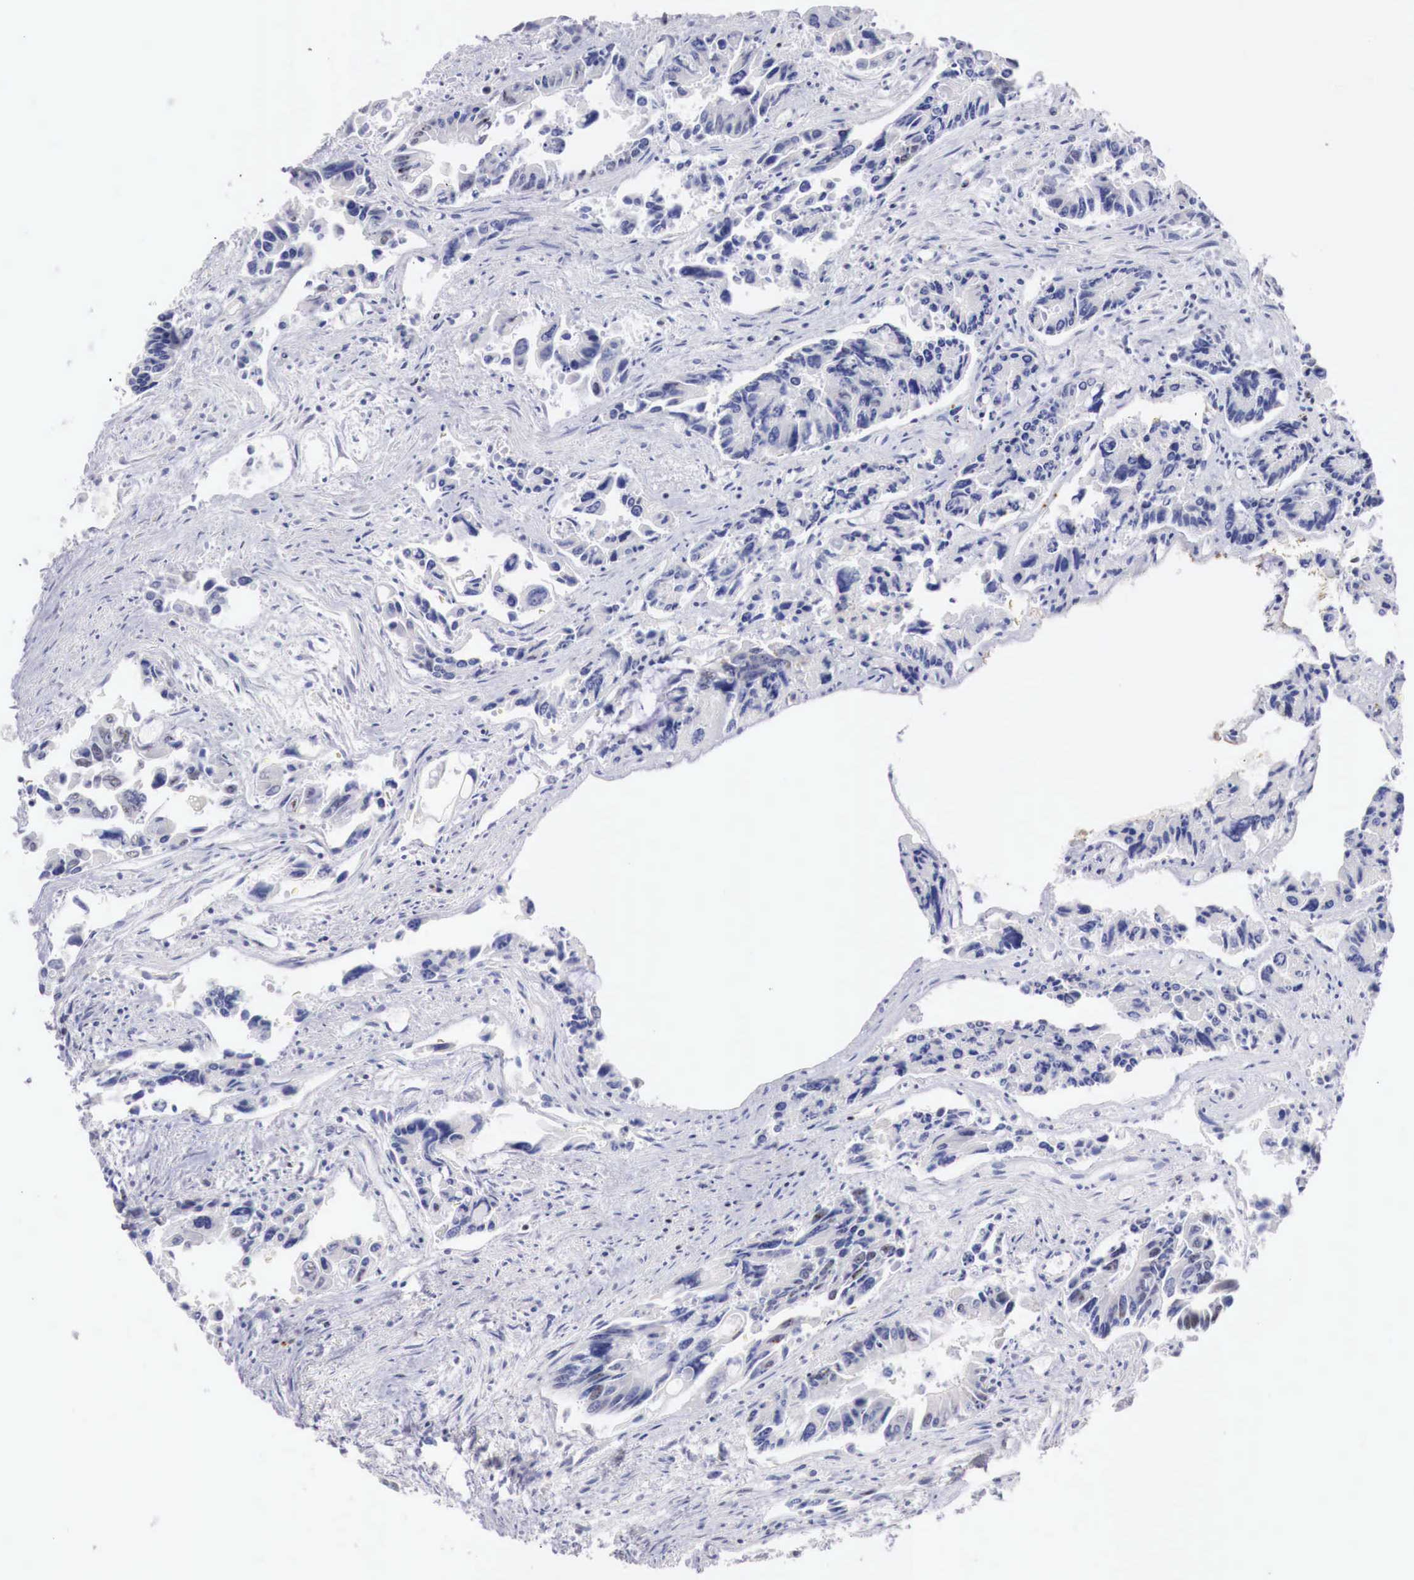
{"staining": {"intensity": "negative", "quantity": "none", "location": "none"}, "tissue": "colorectal cancer", "cell_type": "Tumor cells", "image_type": "cancer", "snomed": [{"axis": "morphology", "description": "Adenocarcinoma, NOS"}, {"axis": "topography", "description": "Rectum"}], "caption": "An immunohistochemistry photomicrograph of colorectal cancer is shown. There is no staining in tumor cells of colorectal cancer.", "gene": "TRIM13", "patient": {"sex": "male", "age": 76}}